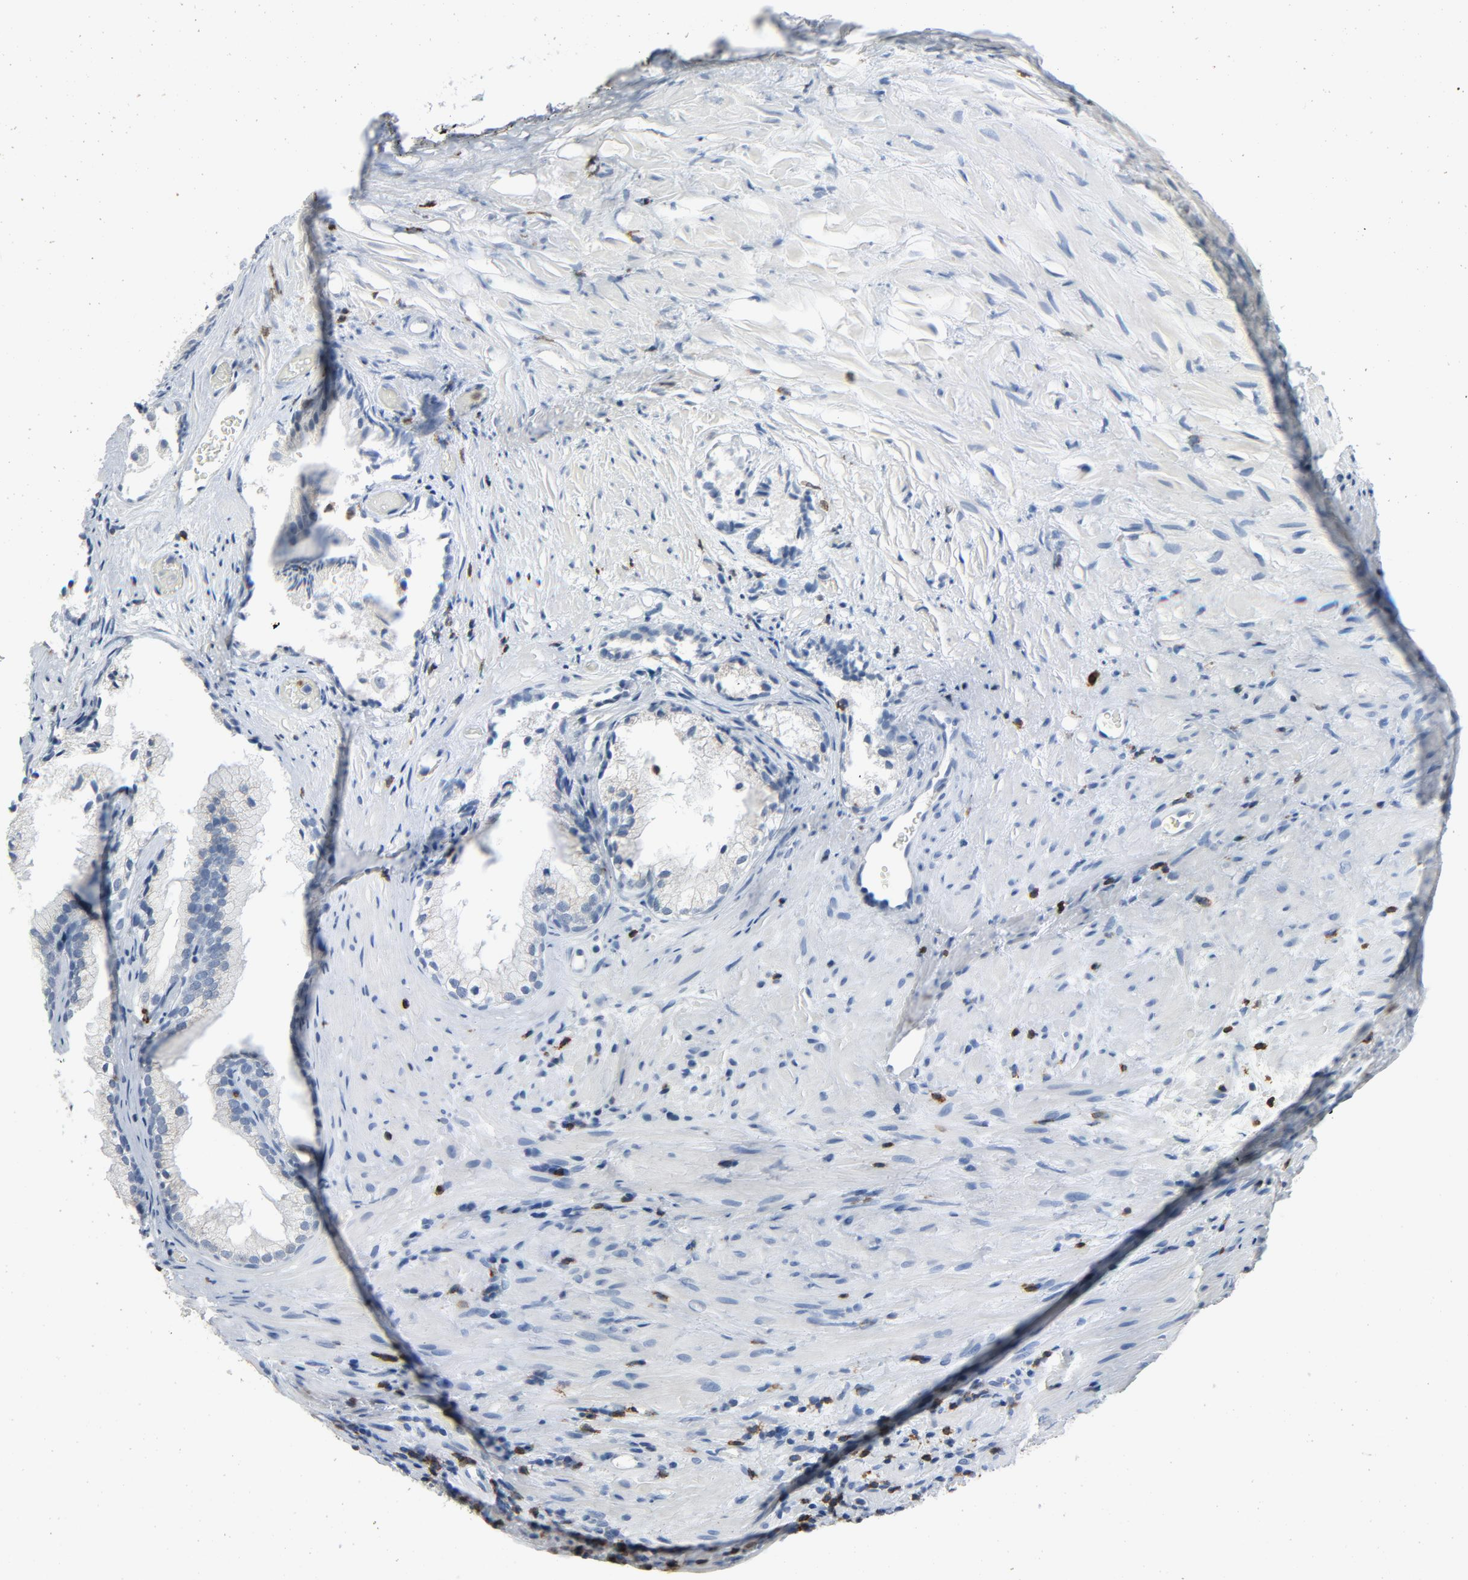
{"staining": {"intensity": "negative", "quantity": "none", "location": "none"}, "tissue": "prostate", "cell_type": "Glandular cells", "image_type": "normal", "snomed": [{"axis": "morphology", "description": "Normal tissue, NOS"}, {"axis": "topography", "description": "Prostate"}], "caption": "Immunohistochemical staining of unremarkable human prostate reveals no significant staining in glandular cells.", "gene": "LCK", "patient": {"sex": "male", "age": 76}}